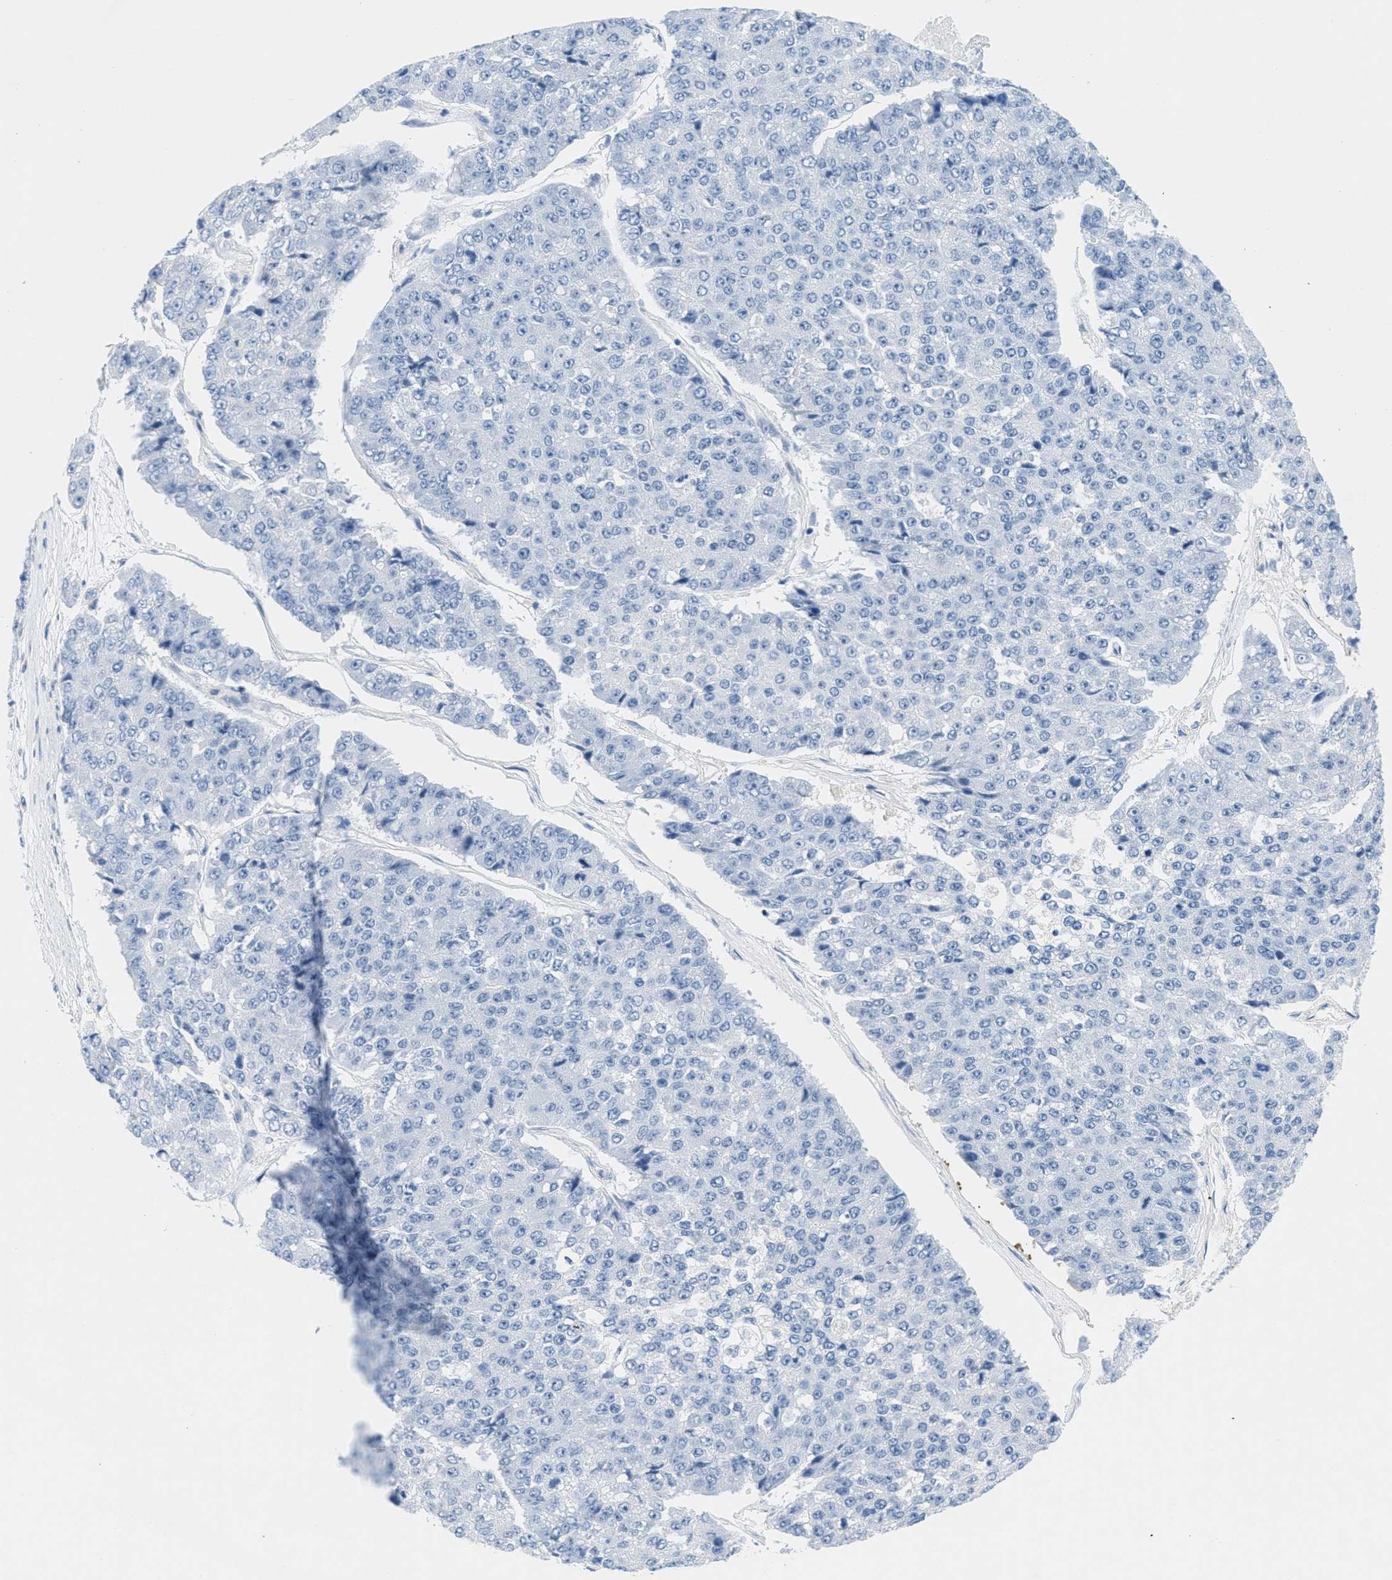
{"staining": {"intensity": "negative", "quantity": "none", "location": "none"}, "tissue": "pancreatic cancer", "cell_type": "Tumor cells", "image_type": "cancer", "snomed": [{"axis": "morphology", "description": "Adenocarcinoma, NOS"}, {"axis": "topography", "description": "Pancreas"}], "caption": "There is no significant positivity in tumor cells of pancreatic cancer.", "gene": "GPM6A", "patient": {"sex": "male", "age": 50}}